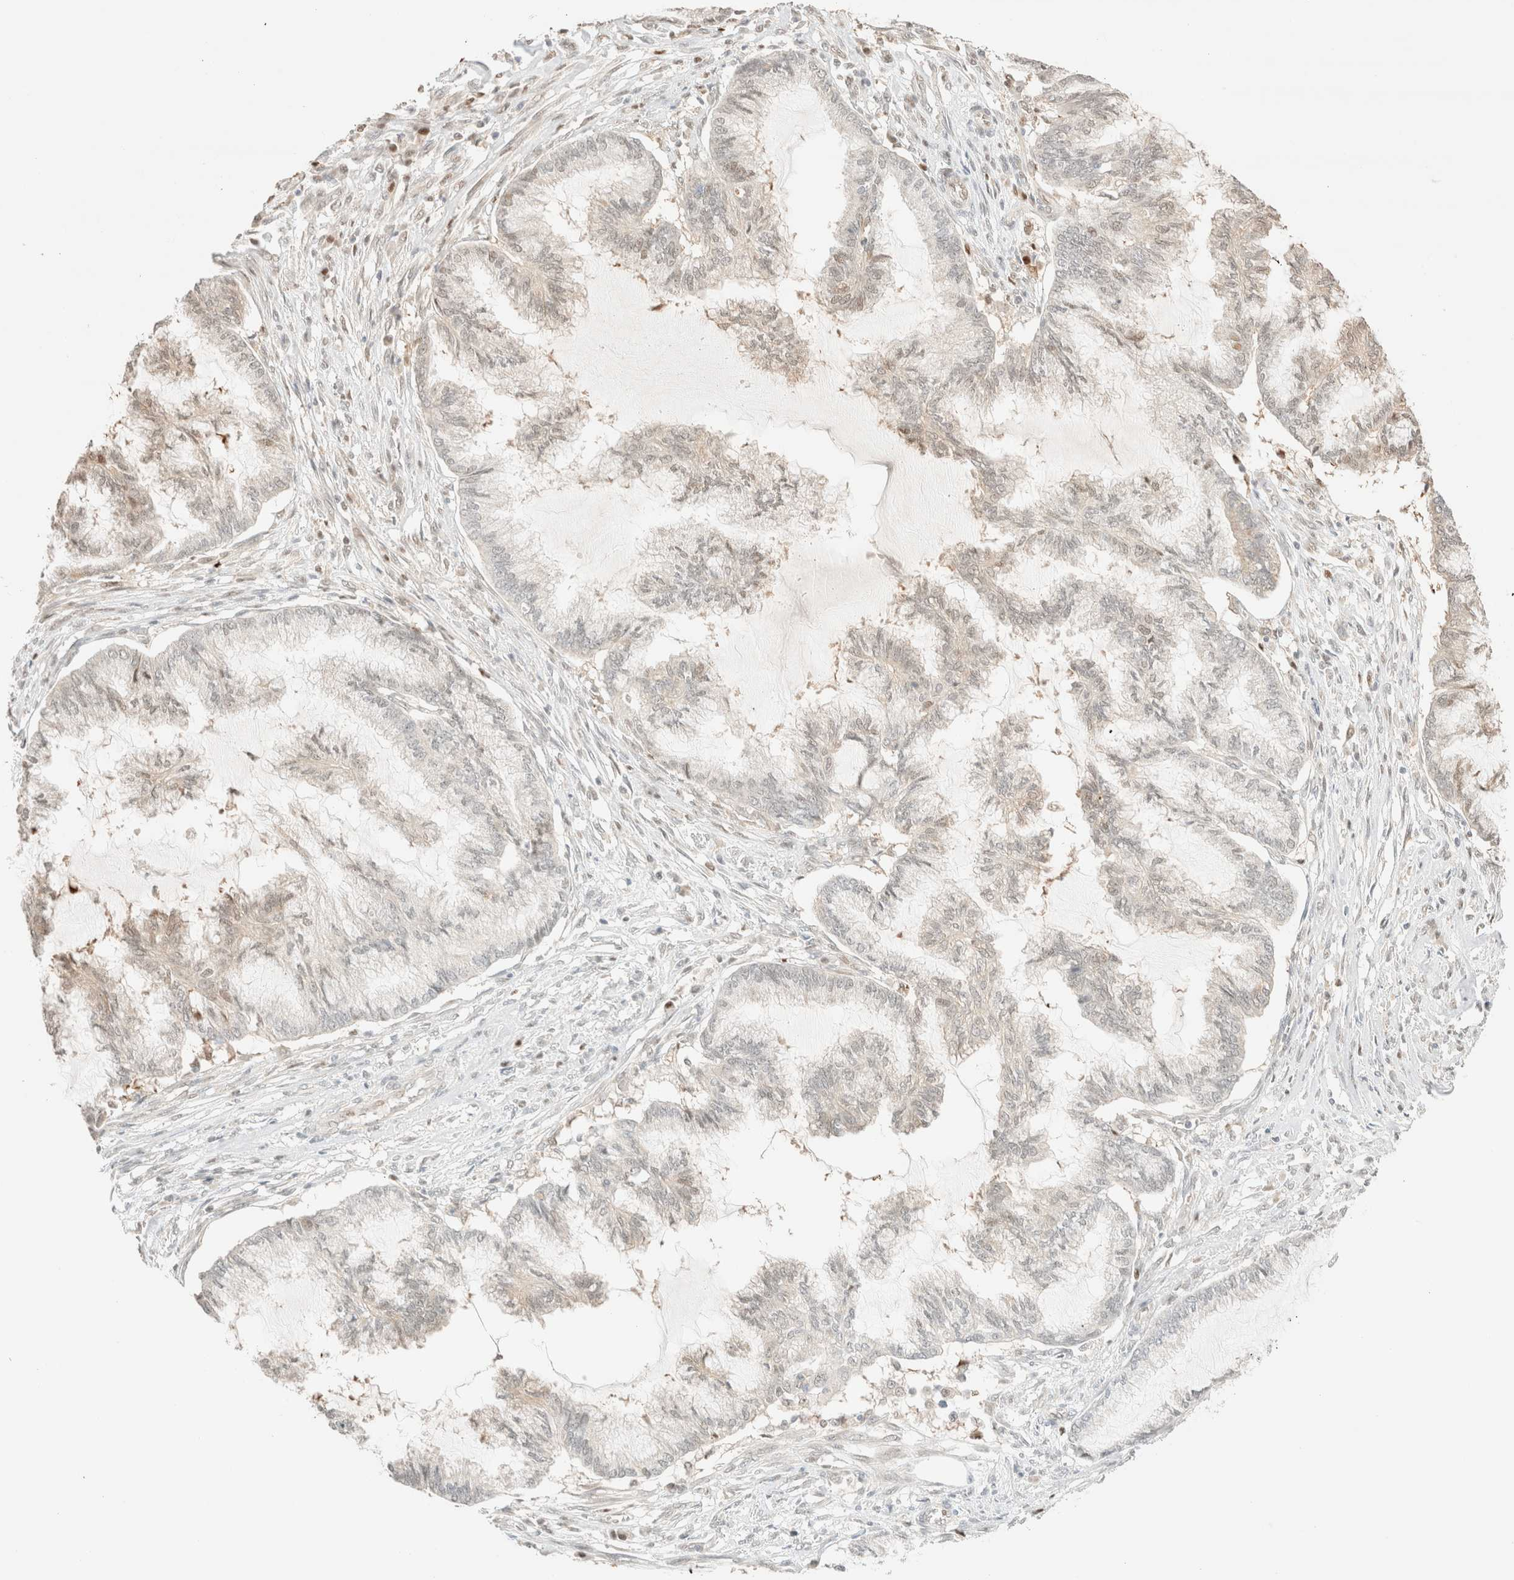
{"staining": {"intensity": "weak", "quantity": "<25%", "location": "cytoplasmic/membranous,nuclear"}, "tissue": "endometrial cancer", "cell_type": "Tumor cells", "image_type": "cancer", "snomed": [{"axis": "morphology", "description": "Adenocarcinoma, NOS"}, {"axis": "topography", "description": "Endometrium"}], "caption": "Endometrial cancer (adenocarcinoma) was stained to show a protein in brown. There is no significant expression in tumor cells. (DAB (3,3'-diaminobenzidine) immunohistochemistry (IHC), high magnification).", "gene": "TSR1", "patient": {"sex": "female", "age": 86}}